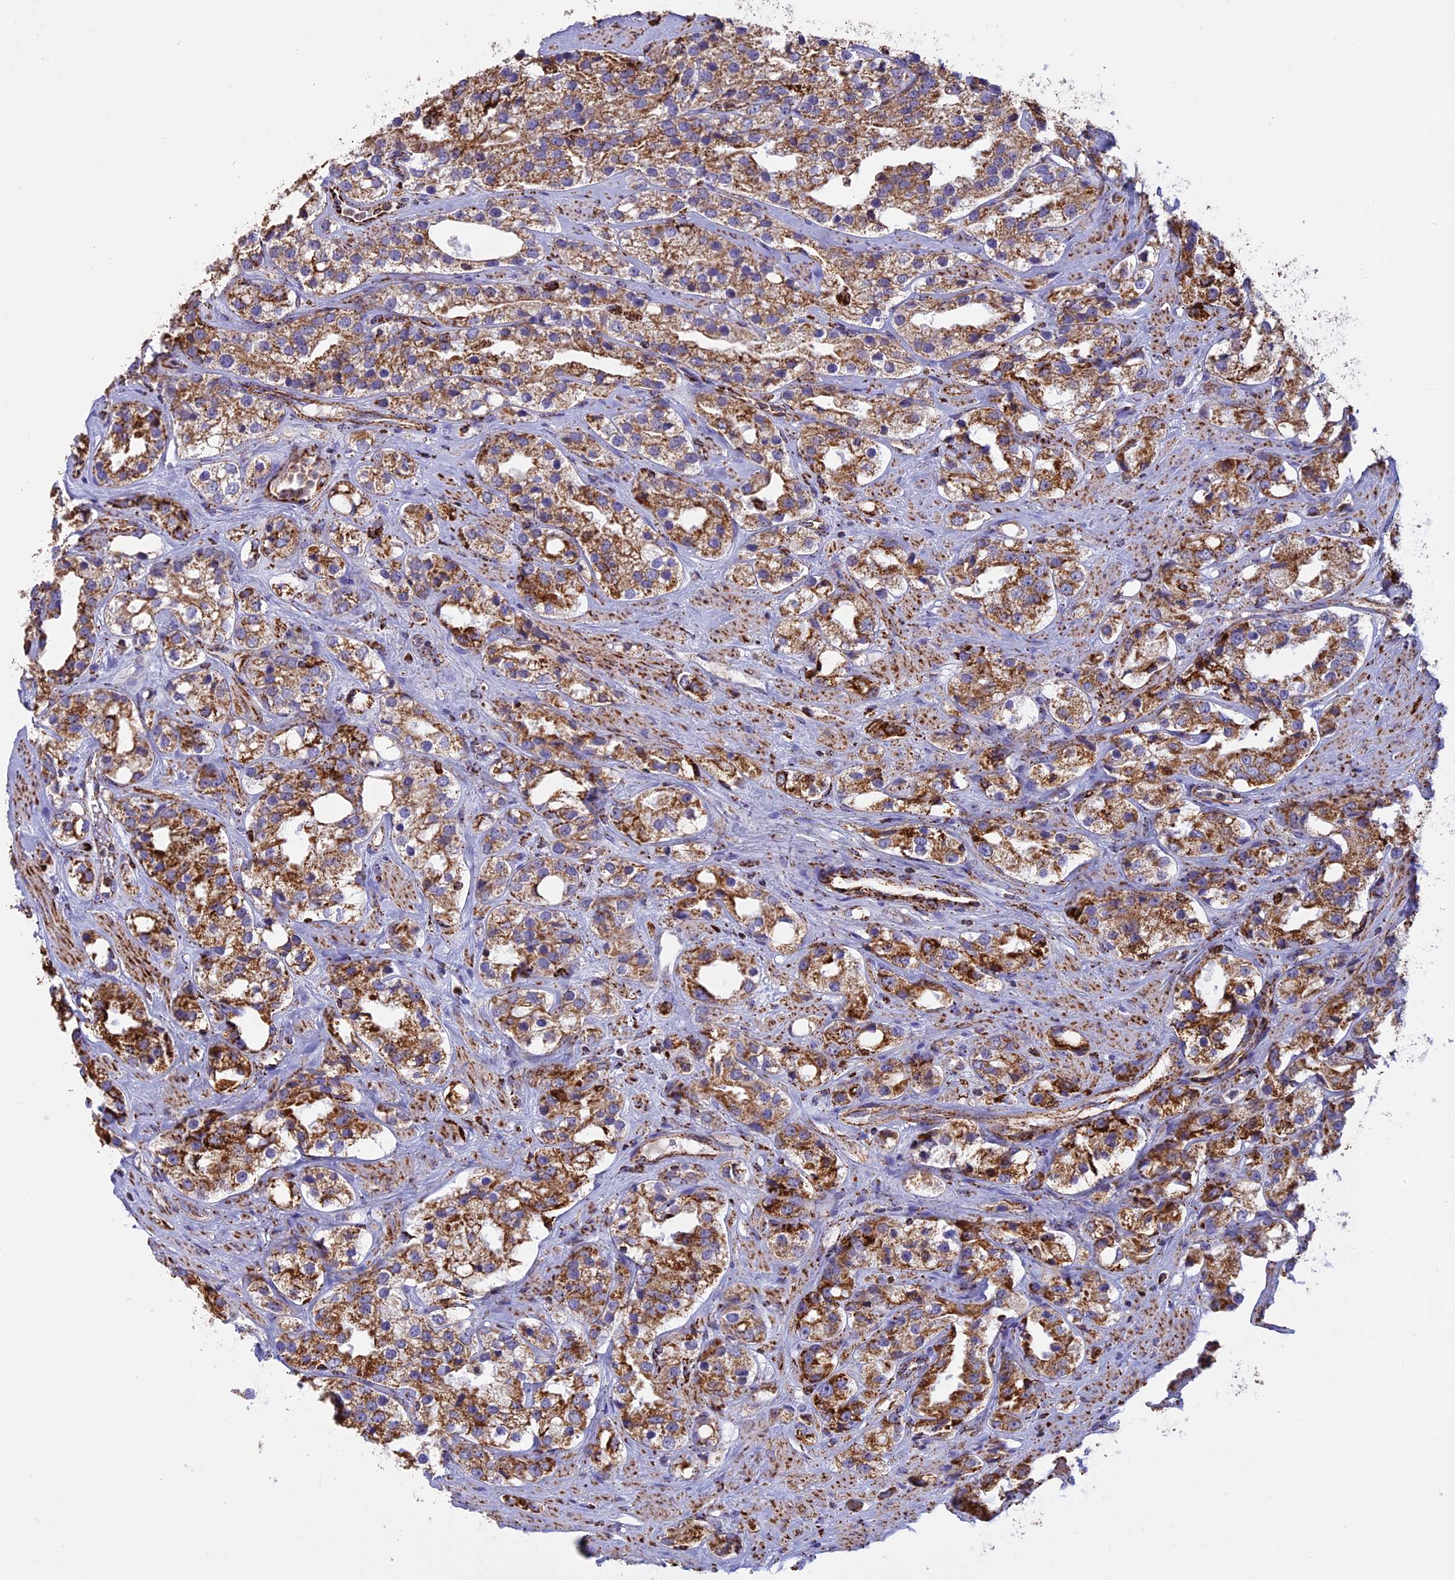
{"staining": {"intensity": "moderate", "quantity": ">75%", "location": "cytoplasmic/membranous"}, "tissue": "prostate cancer", "cell_type": "Tumor cells", "image_type": "cancer", "snomed": [{"axis": "morphology", "description": "Adenocarcinoma, NOS"}, {"axis": "topography", "description": "Prostate"}], "caption": "Moderate cytoplasmic/membranous protein staining is identified in approximately >75% of tumor cells in prostate adenocarcinoma.", "gene": "KCNG1", "patient": {"sex": "male", "age": 79}}